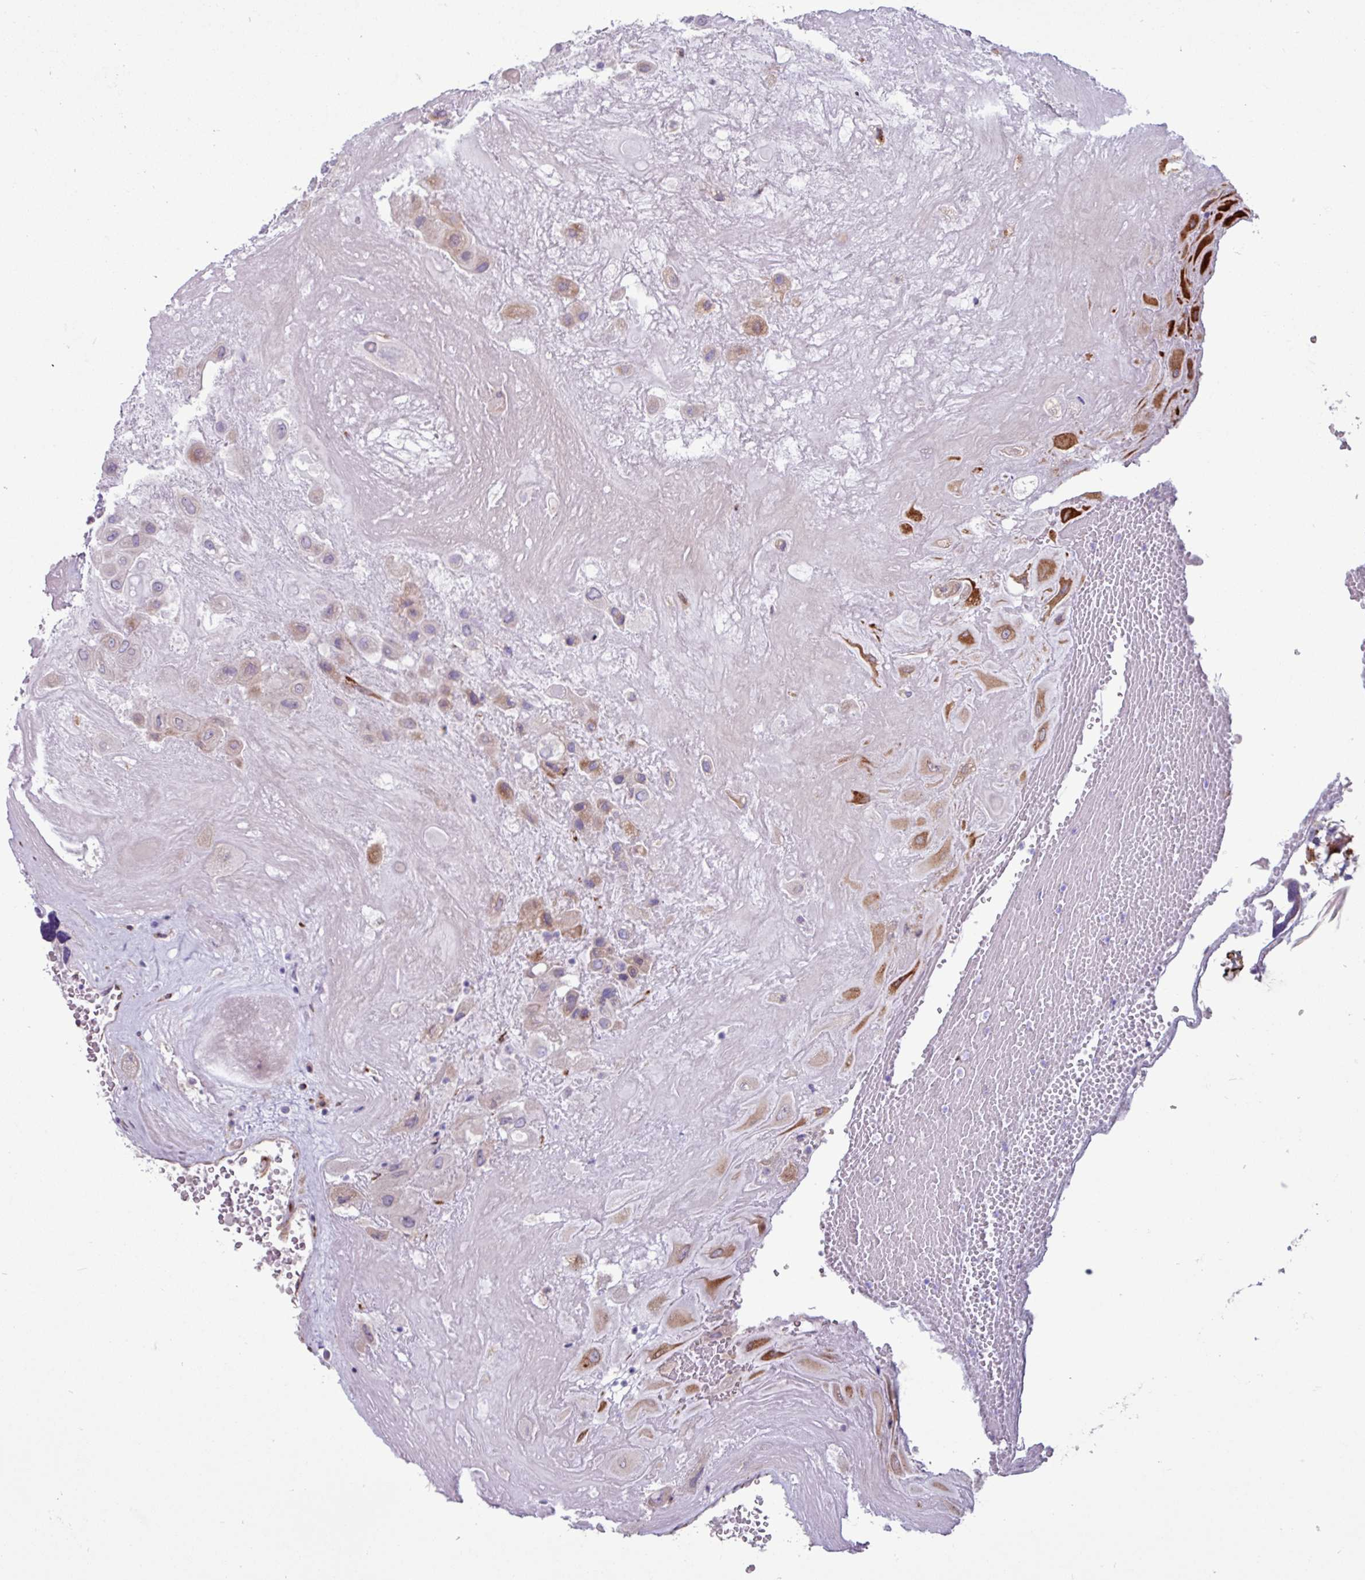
{"staining": {"intensity": "moderate", "quantity": "25%-75%", "location": "cytoplasmic/membranous"}, "tissue": "placenta", "cell_type": "Decidual cells", "image_type": "normal", "snomed": [{"axis": "morphology", "description": "Normal tissue, NOS"}, {"axis": "topography", "description": "Placenta"}], "caption": "Immunohistochemistry (IHC) of normal human placenta exhibits medium levels of moderate cytoplasmic/membranous expression in about 25%-75% of decidual cells. The protein of interest is shown in brown color, while the nuclei are stained blue.", "gene": "PPP1R35", "patient": {"sex": "female", "age": 32}}